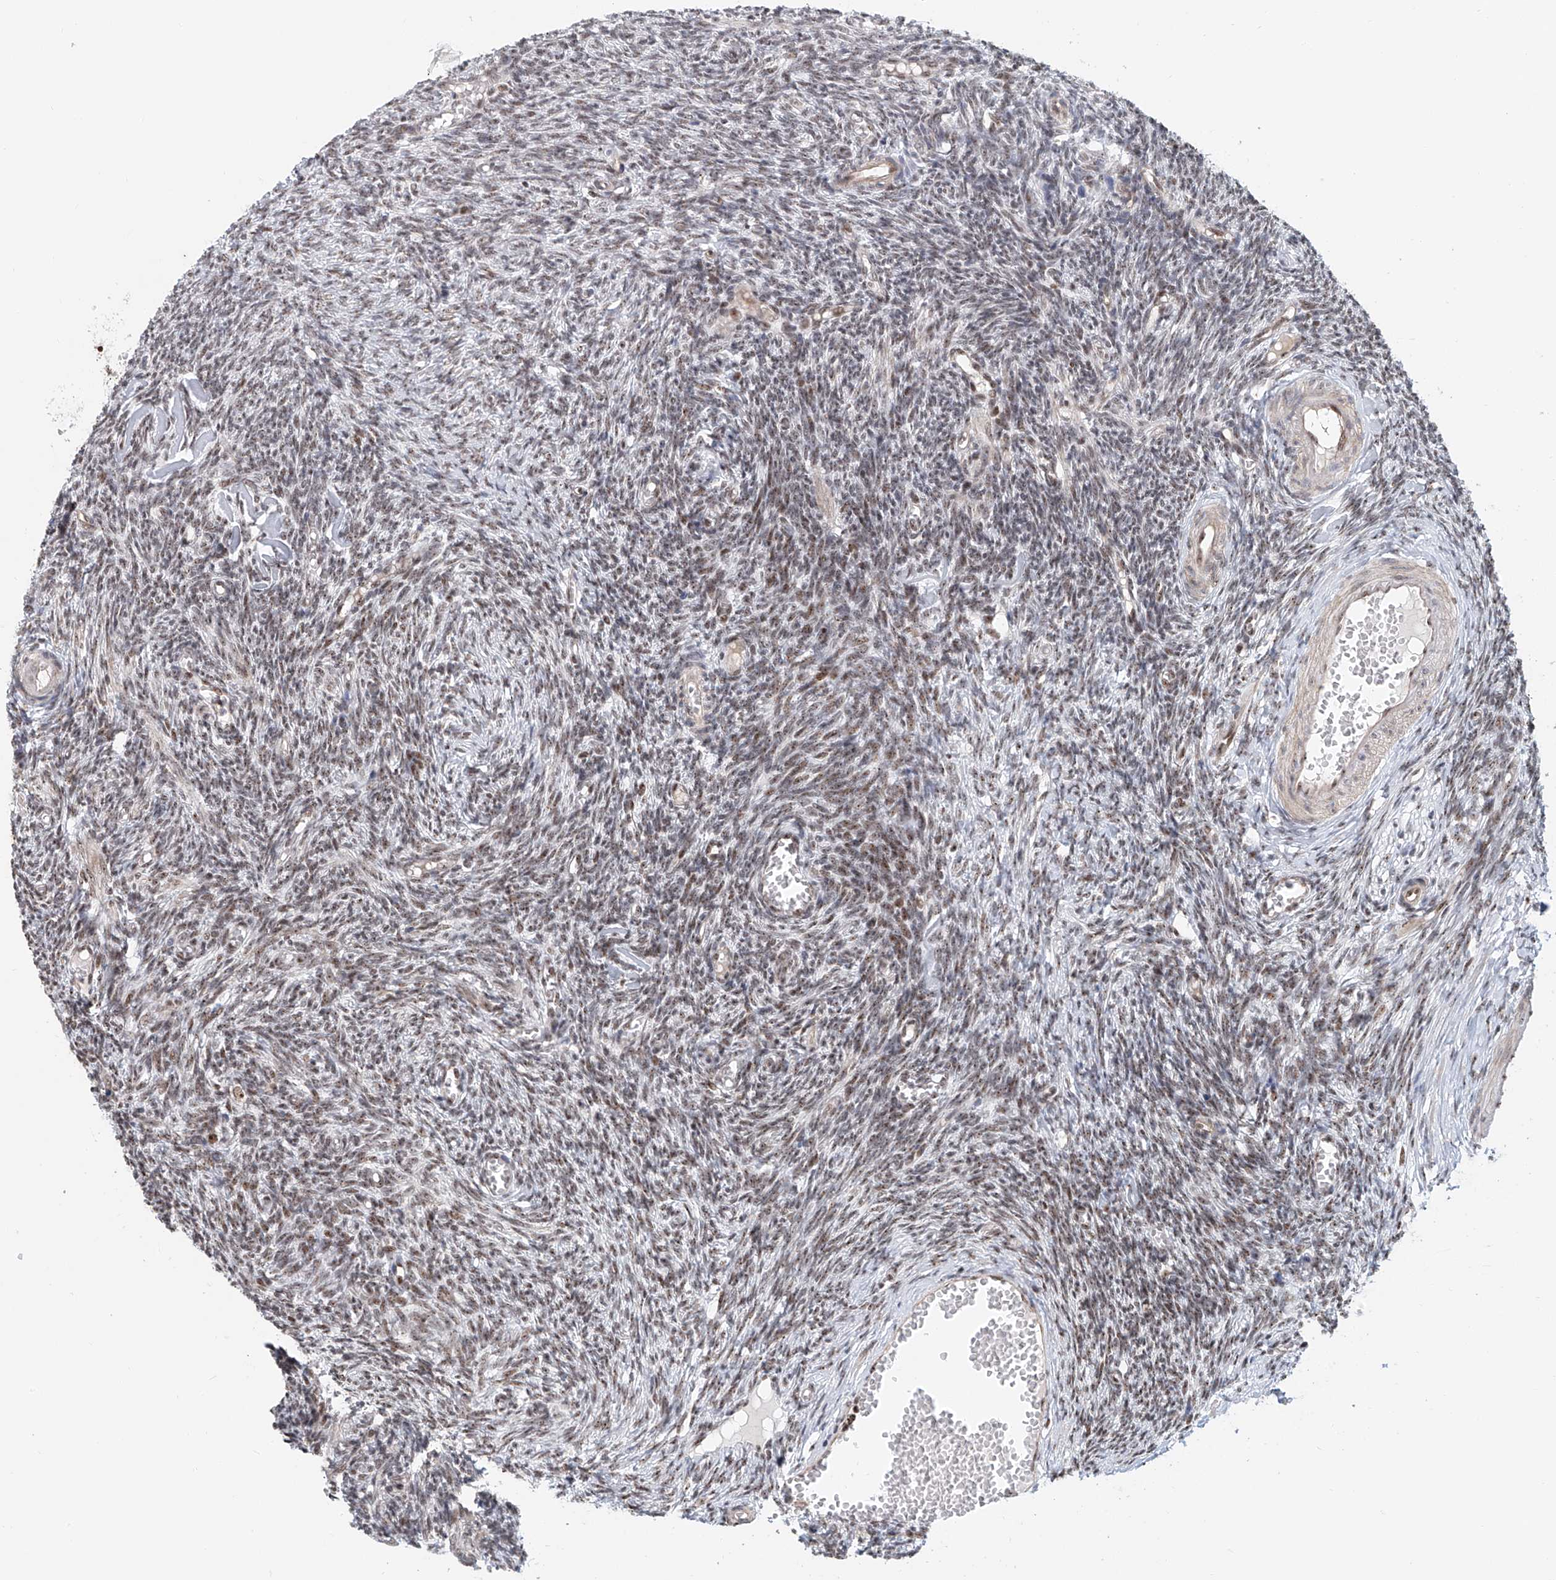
{"staining": {"intensity": "moderate", "quantity": "25%-75%", "location": "nuclear"}, "tissue": "ovary", "cell_type": "Ovarian stroma cells", "image_type": "normal", "snomed": [{"axis": "morphology", "description": "Normal tissue, NOS"}, {"axis": "topography", "description": "Ovary"}], "caption": "Immunohistochemistry micrograph of benign human ovary stained for a protein (brown), which displays medium levels of moderate nuclear staining in approximately 25%-75% of ovarian stroma cells.", "gene": "PRUNE2", "patient": {"sex": "female", "age": 27}}